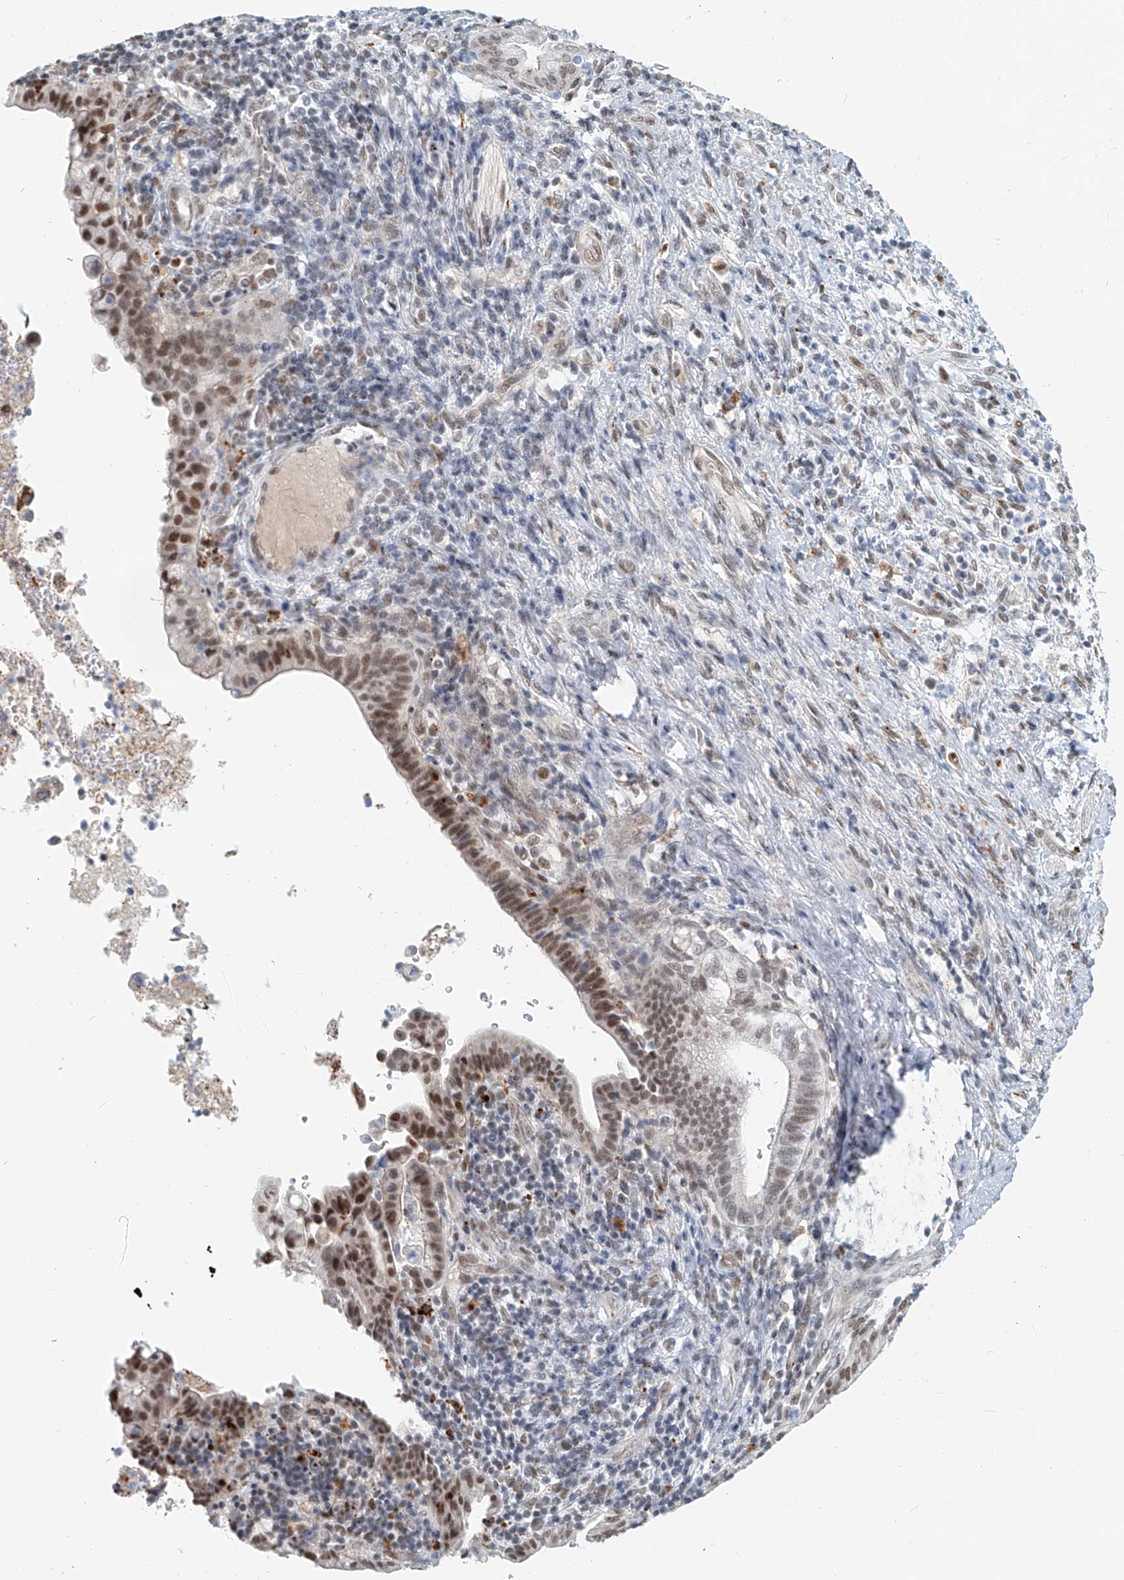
{"staining": {"intensity": "moderate", "quantity": ">75%", "location": "nuclear"}, "tissue": "liver cancer", "cell_type": "Tumor cells", "image_type": "cancer", "snomed": [{"axis": "morphology", "description": "Cholangiocarcinoma"}, {"axis": "topography", "description": "Liver"}], "caption": "The photomicrograph shows immunohistochemical staining of cholangiocarcinoma (liver). There is moderate nuclear staining is identified in approximately >75% of tumor cells.", "gene": "SASH1", "patient": {"sex": "female", "age": 54}}